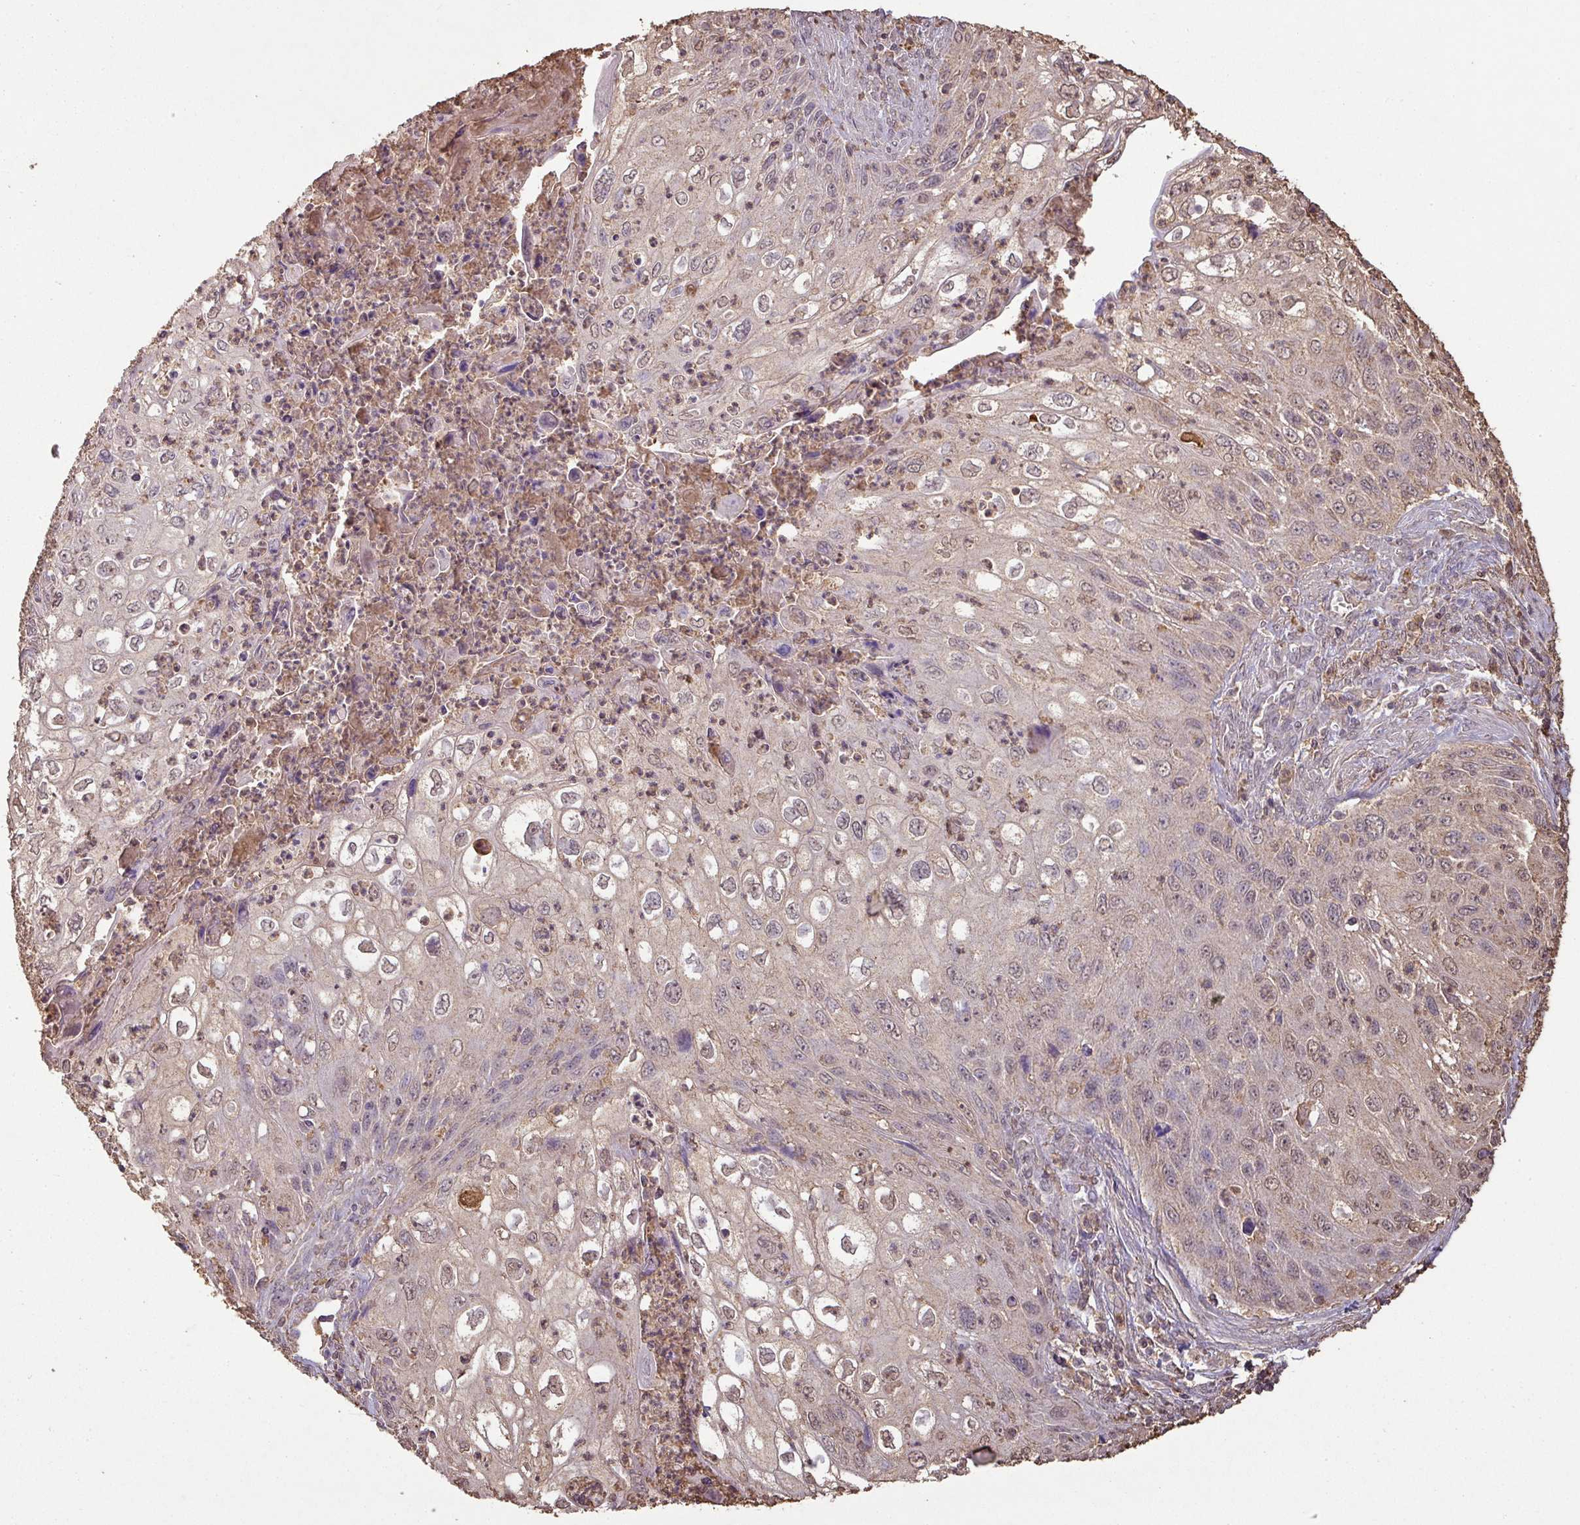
{"staining": {"intensity": "weak", "quantity": "25%-75%", "location": "cytoplasmic/membranous,nuclear"}, "tissue": "cervical cancer", "cell_type": "Tumor cells", "image_type": "cancer", "snomed": [{"axis": "morphology", "description": "Squamous cell carcinoma, NOS"}, {"axis": "topography", "description": "Cervix"}], "caption": "The photomicrograph shows immunohistochemical staining of cervical squamous cell carcinoma. There is weak cytoplasmic/membranous and nuclear staining is identified in about 25%-75% of tumor cells. (DAB (3,3'-diaminobenzidine) = brown stain, brightfield microscopy at high magnification).", "gene": "ATAT1", "patient": {"sex": "female", "age": 70}}